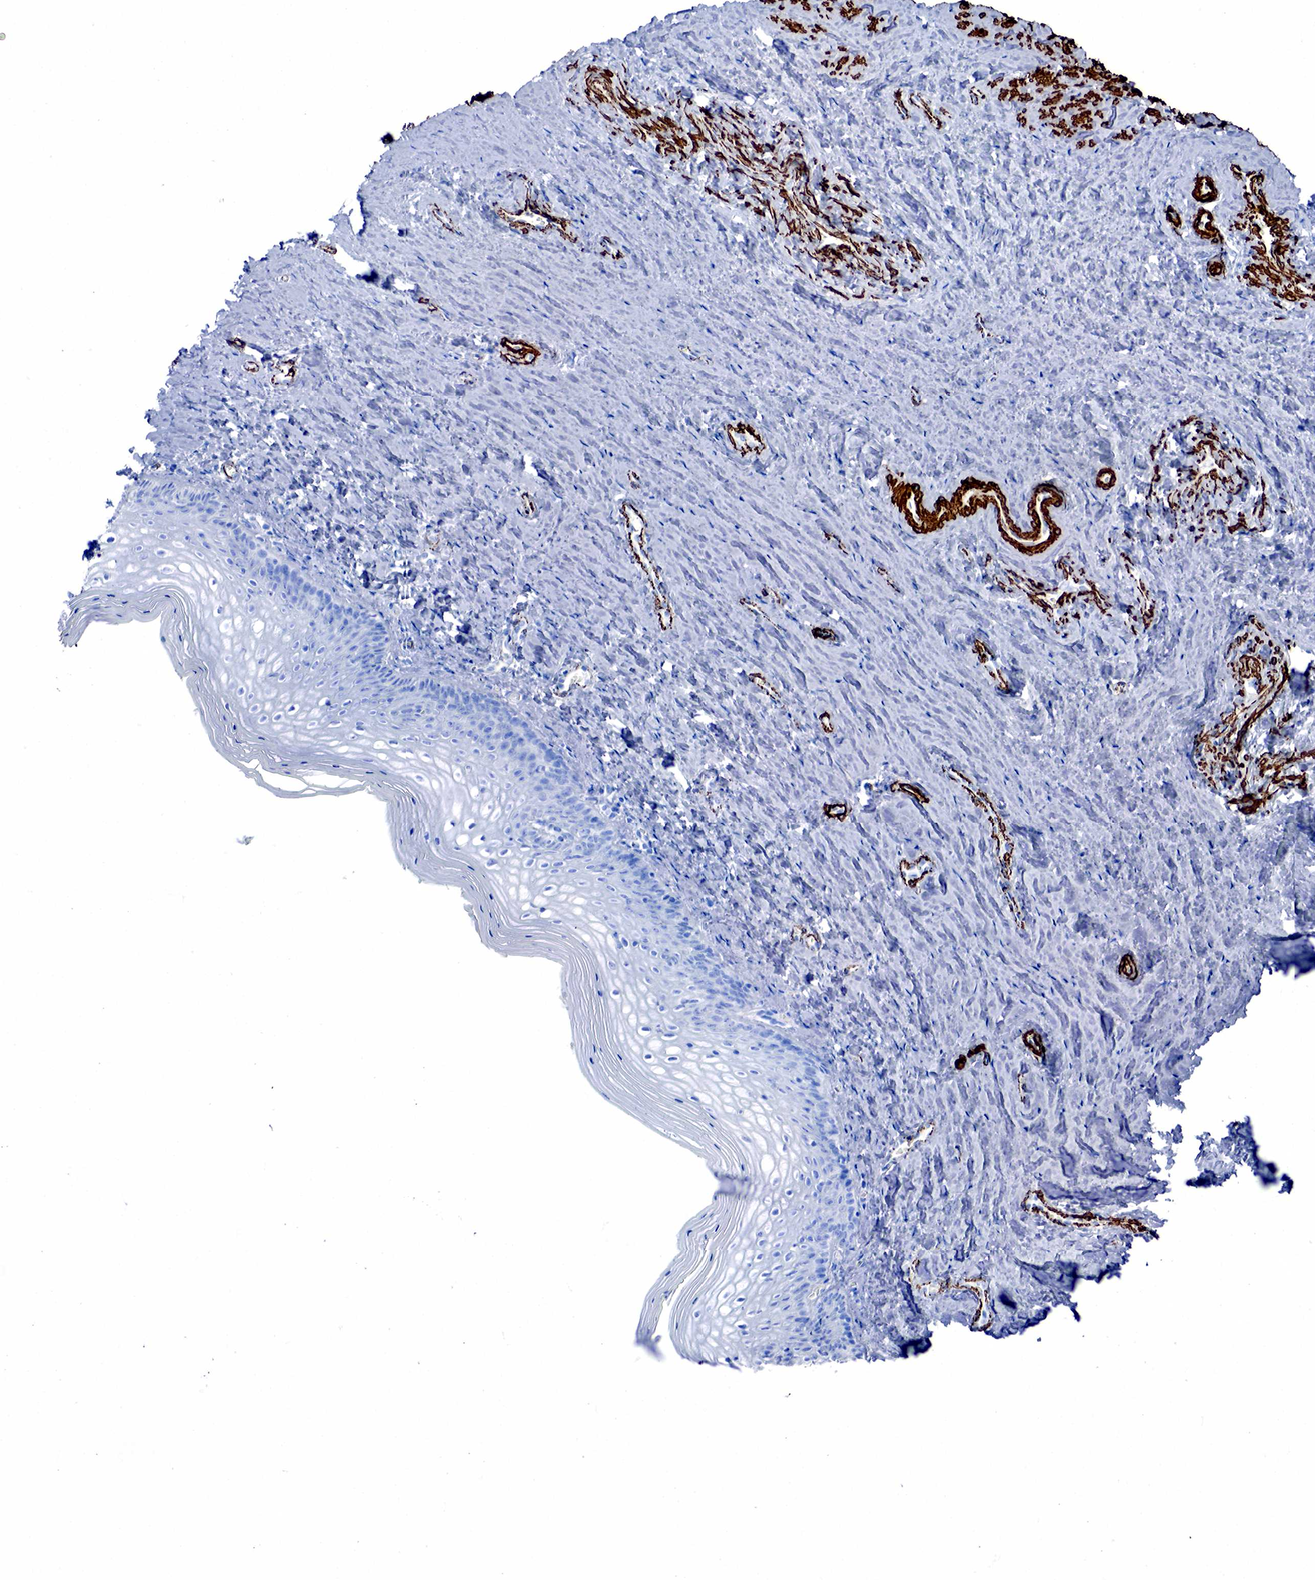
{"staining": {"intensity": "negative", "quantity": "none", "location": "none"}, "tissue": "vagina", "cell_type": "Squamous epithelial cells", "image_type": "normal", "snomed": [{"axis": "morphology", "description": "Normal tissue, NOS"}, {"axis": "topography", "description": "Vagina"}], "caption": "Squamous epithelial cells show no significant protein expression in benign vagina.", "gene": "ACTA1", "patient": {"sex": "female", "age": 46}}